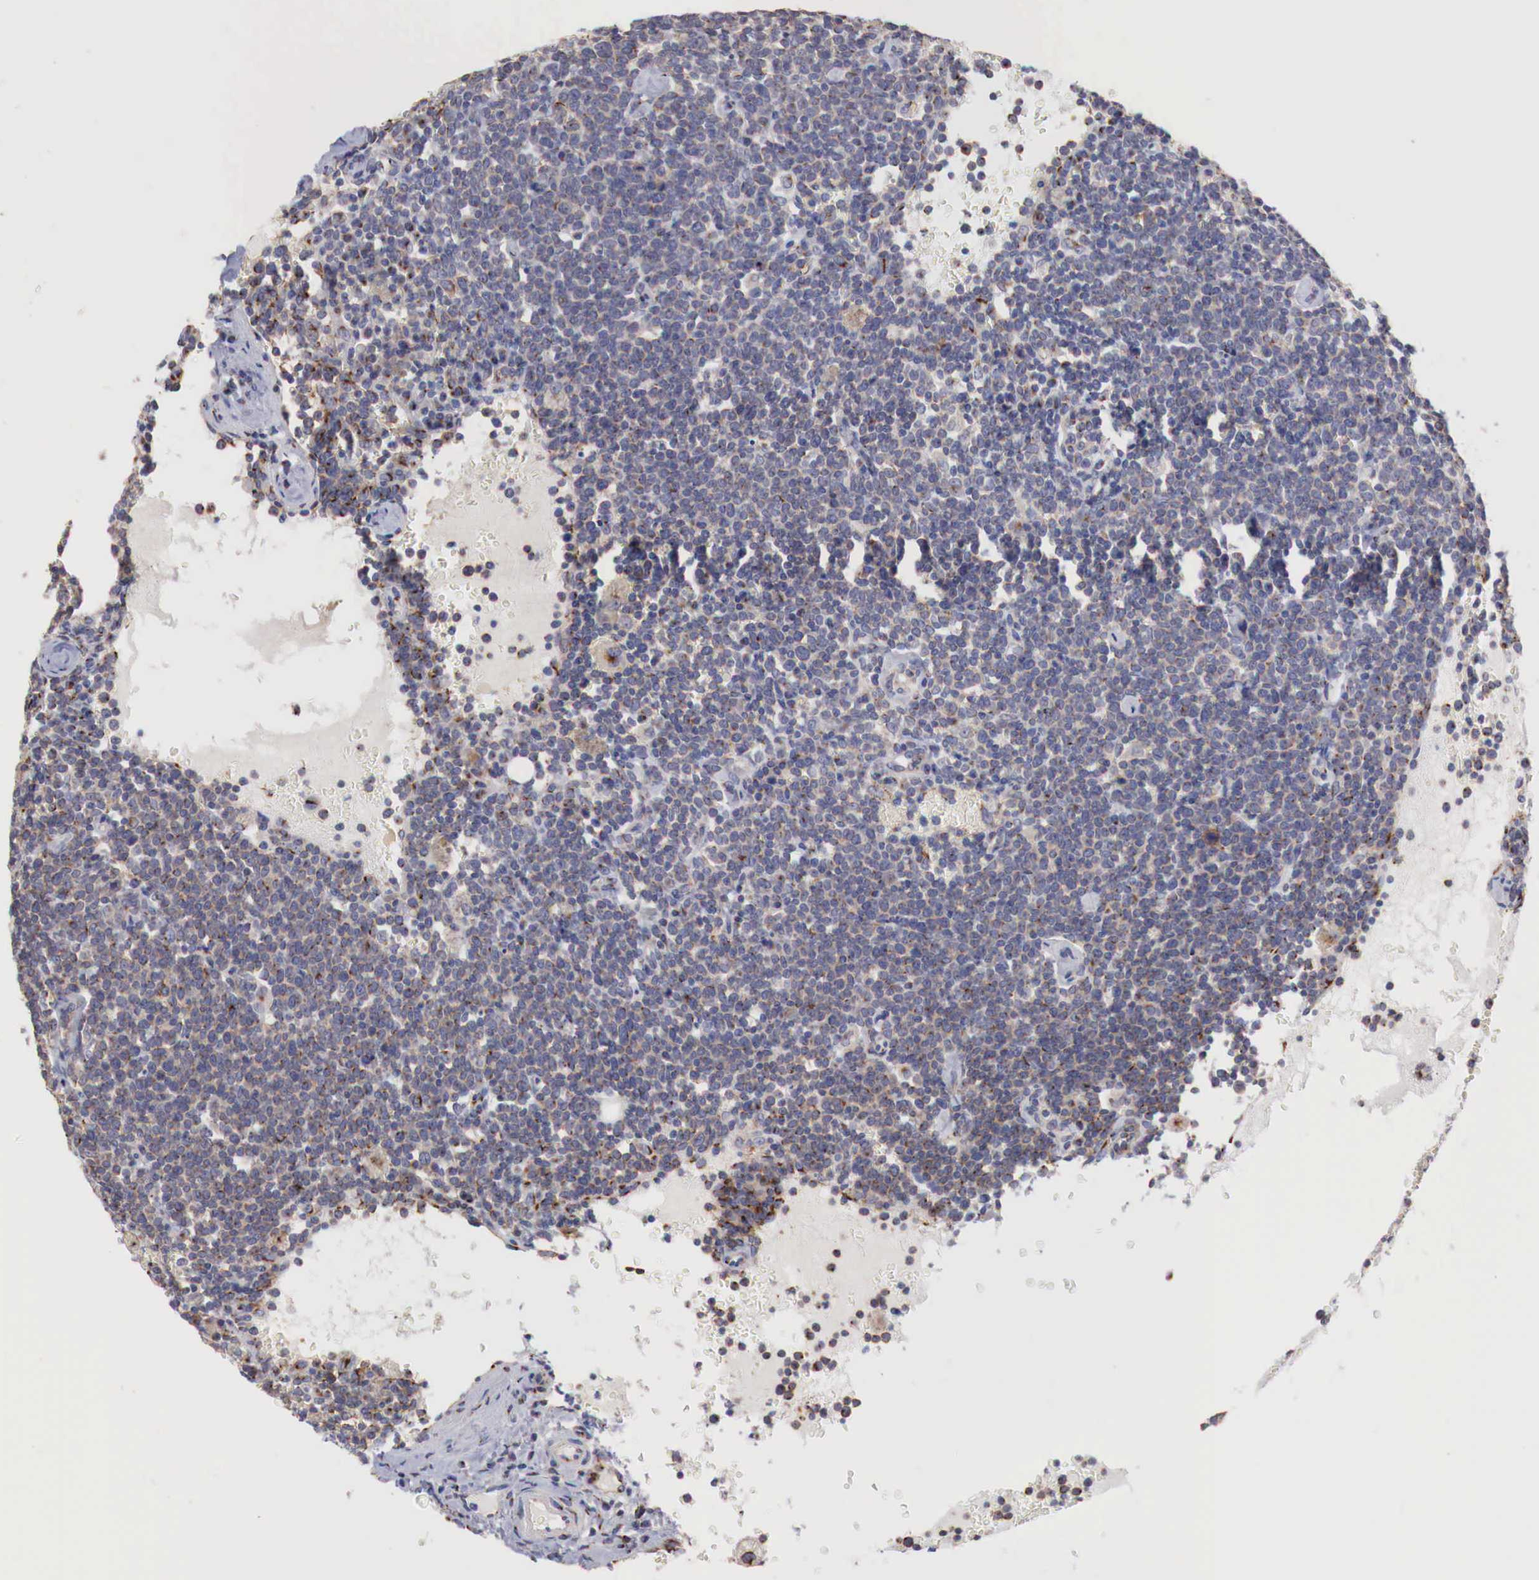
{"staining": {"intensity": "moderate", "quantity": "25%-75%", "location": "cytoplasmic/membranous"}, "tissue": "lymphoma", "cell_type": "Tumor cells", "image_type": "cancer", "snomed": [{"axis": "morphology", "description": "Malignant lymphoma, non-Hodgkin's type, High grade"}, {"axis": "topography", "description": "Lymph node"}], "caption": "A medium amount of moderate cytoplasmic/membranous staining is identified in approximately 25%-75% of tumor cells in lymphoma tissue. Using DAB (brown) and hematoxylin (blue) stains, captured at high magnification using brightfield microscopy.", "gene": "SYAP1", "patient": {"sex": "female", "age": 76}}